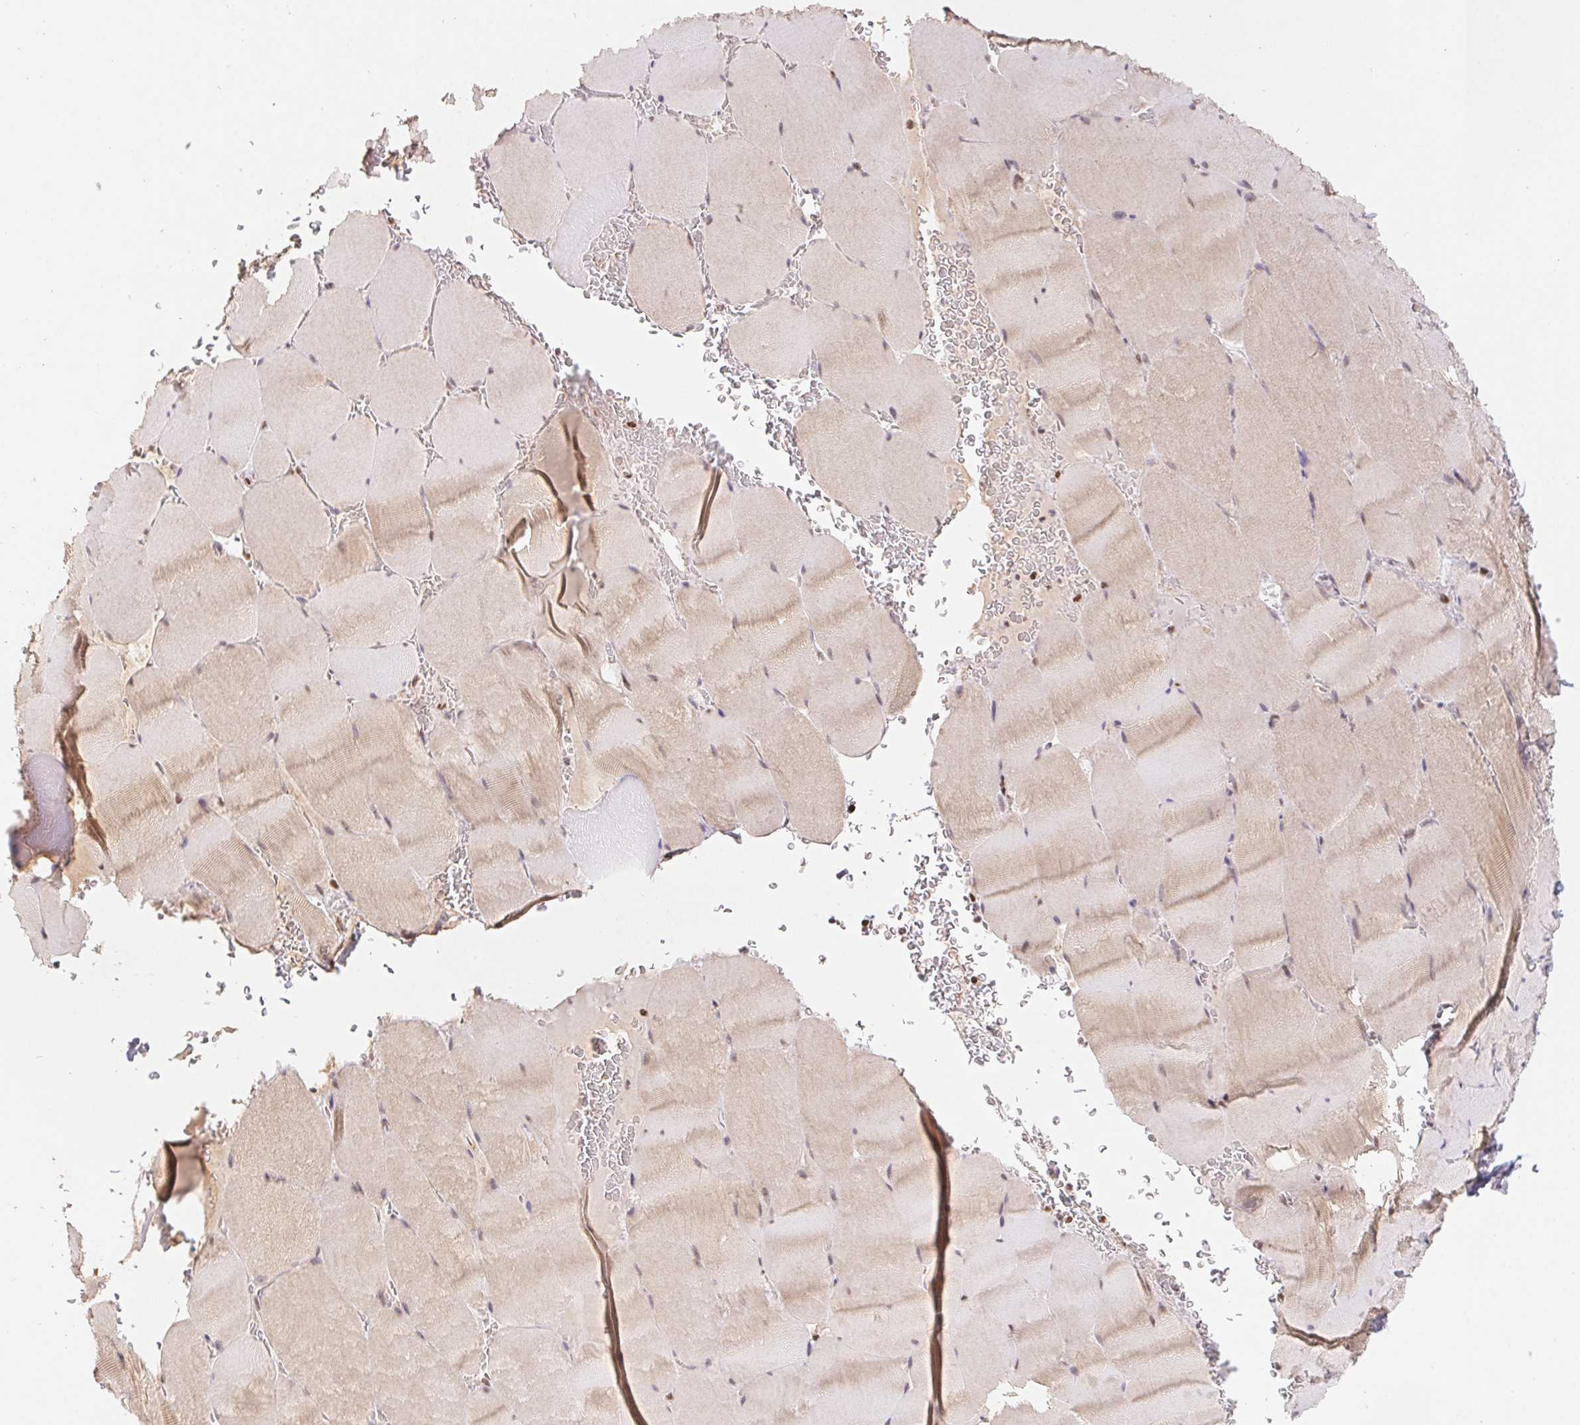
{"staining": {"intensity": "weak", "quantity": ">75%", "location": "cytoplasmic/membranous"}, "tissue": "skeletal muscle", "cell_type": "Myocytes", "image_type": "normal", "snomed": [{"axis": "morphology", "description": "Normal tissue, NOS"}, {"axis": "topography", "description": "Skeletal muscle"}, {"axis": "topography", "description": "Head-Neck"}], "caption": "Normal skeletal muscle exhibits weak cytoplasmic/membranous positivity in approximately >75% of myocytes Immunohistochemistry stains the protein in brown and the nuclei are stained blue..", "gene": "POLD3", "patient": {"sex": "male", "age": 66}}